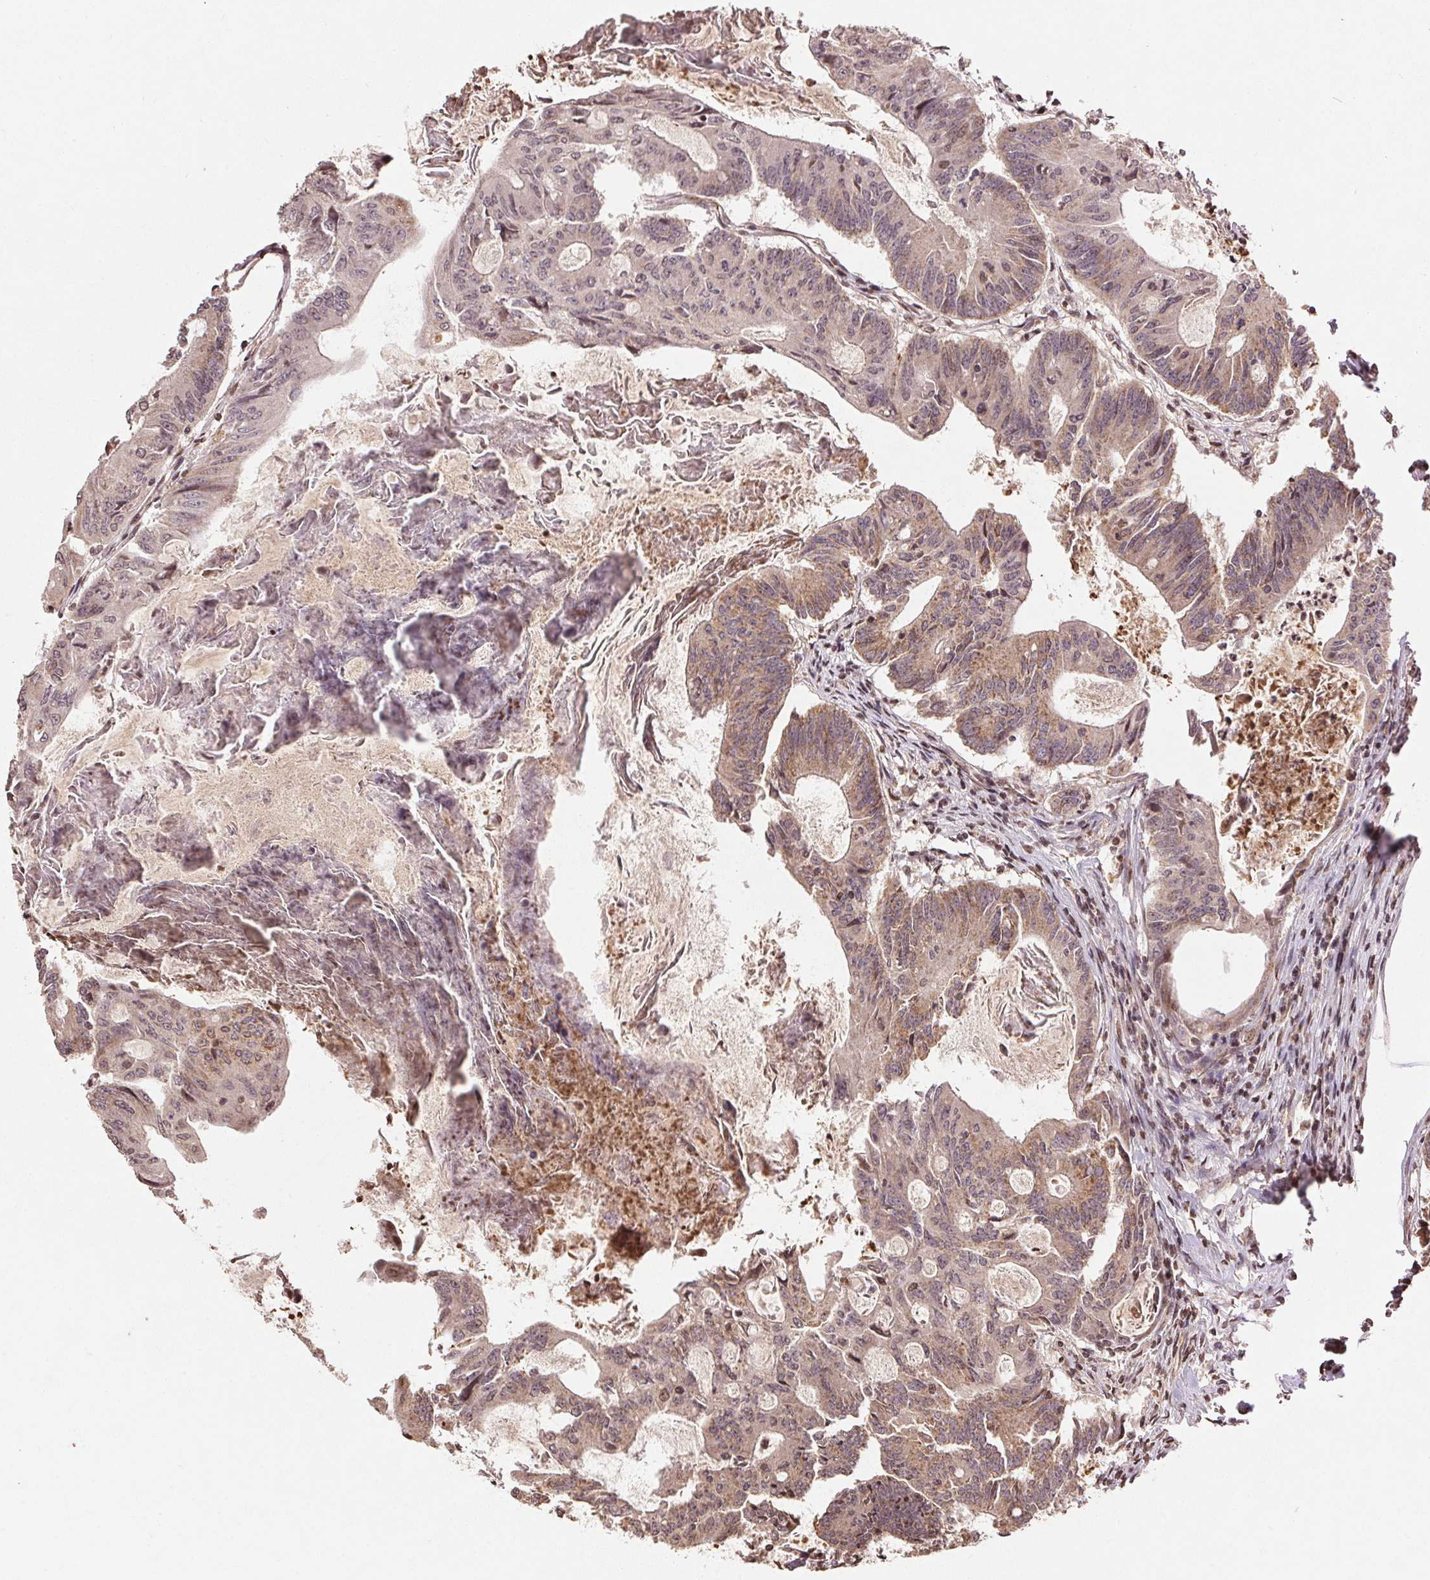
{"staining": {"intensity": "moderate", "quantity": "25%-75%", "location": "cytoplasmic/membranous"}, "tissue": "colorectal cancer", "cell_type": "Tumor cells", "image_type": "cancer", "snomed": [{"axis": "morphology", "description": "Adenocarcinoma, NOS"}, {"axis": "topography", "description": "Colon"}], "caption": "Moderate cytoplasmic/membranous protein expression is seen in approximately 25%-75% of tumor cells in colorectal cancer.", "gene": "SPRED2", "patient": {"sex": "female", "age": 70}}